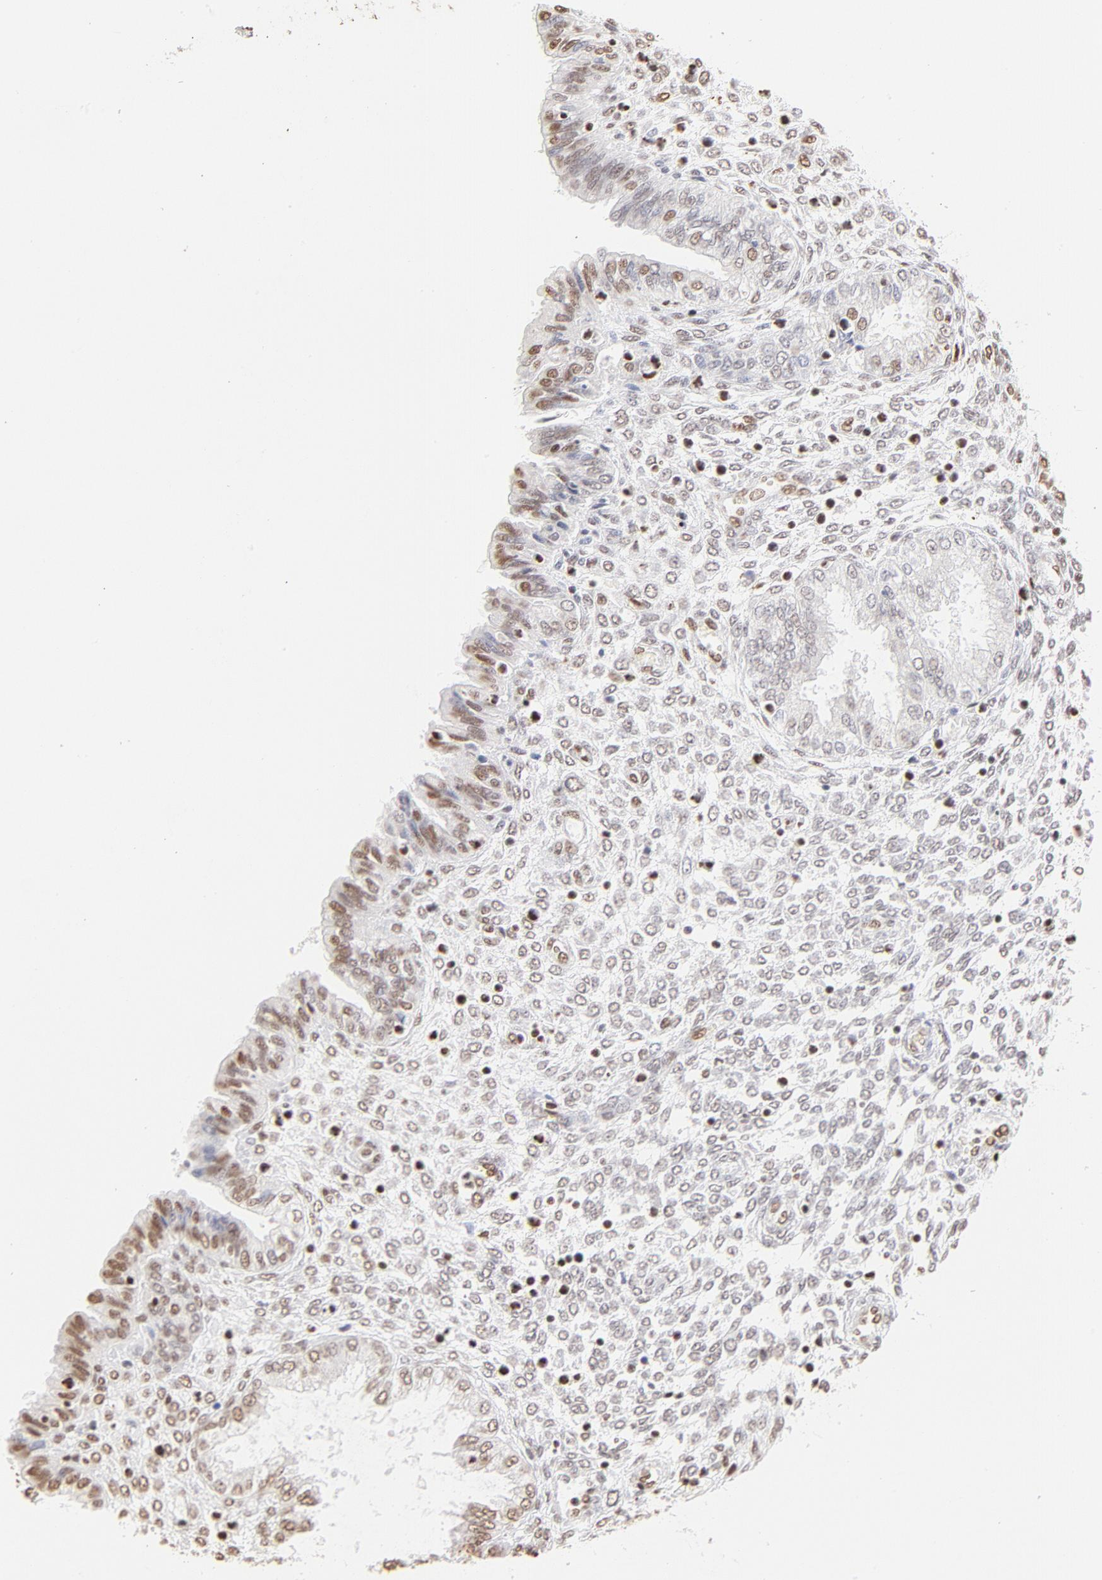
{"staining": {"intensity": "moderate", "quantity": "25%-75%", "location": "nuclear"}, "tissue": "endometrium", "cell_type": "Cells in endometrial stroma", "image_type": "normal", "snomed": [{"axis": "morphology", "description": "Normal tissue, NOS"}, {"axis": "topography", "description": "Endometrium"}], "caption": "This micrograph exhibits immunohistochemistry staining of normal human endometrium, with medium moderate nuclear positivity in approximately 25%-75% of cells in endometrial stroma.", "gene": "ZNF540", "patient": {"sex": "female", "age": 33}}